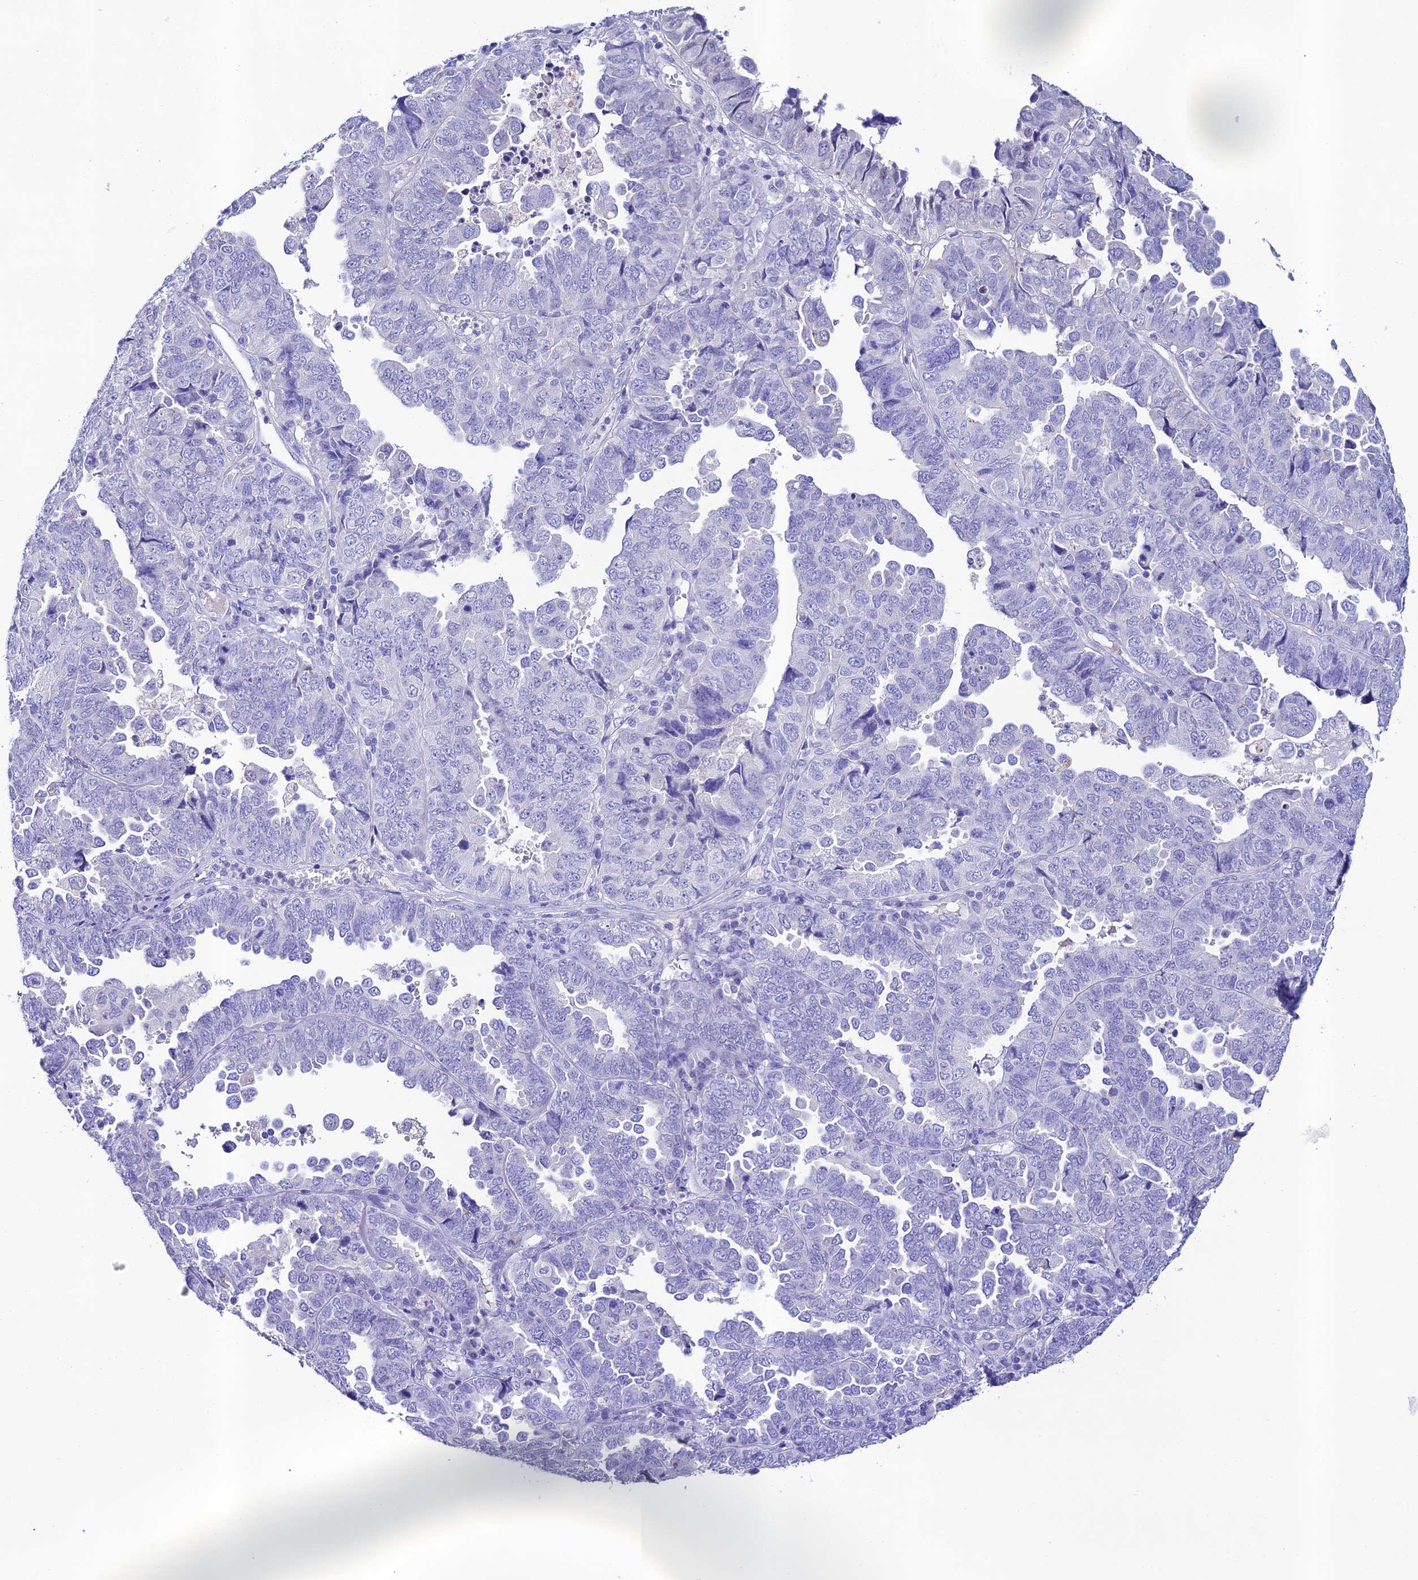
{"staining": {"intensity": "negative", "quantity": "none", "location": "none"}, "tissue": "endometrial cancer", "cell_type": "Tumor cells", "image_type": "cancer", "snomed": [{"axis": "morphology", "description": "Adenocarcinoma, NOS"}, {"axis": "topography", "description": "Endometrium"}], "caption": "There is no significant expression in tumor cells of endometrial cancer (adenocarcinoma).", "gene": "NLRP6", "patient": {"sex": "female", "age": 79}}